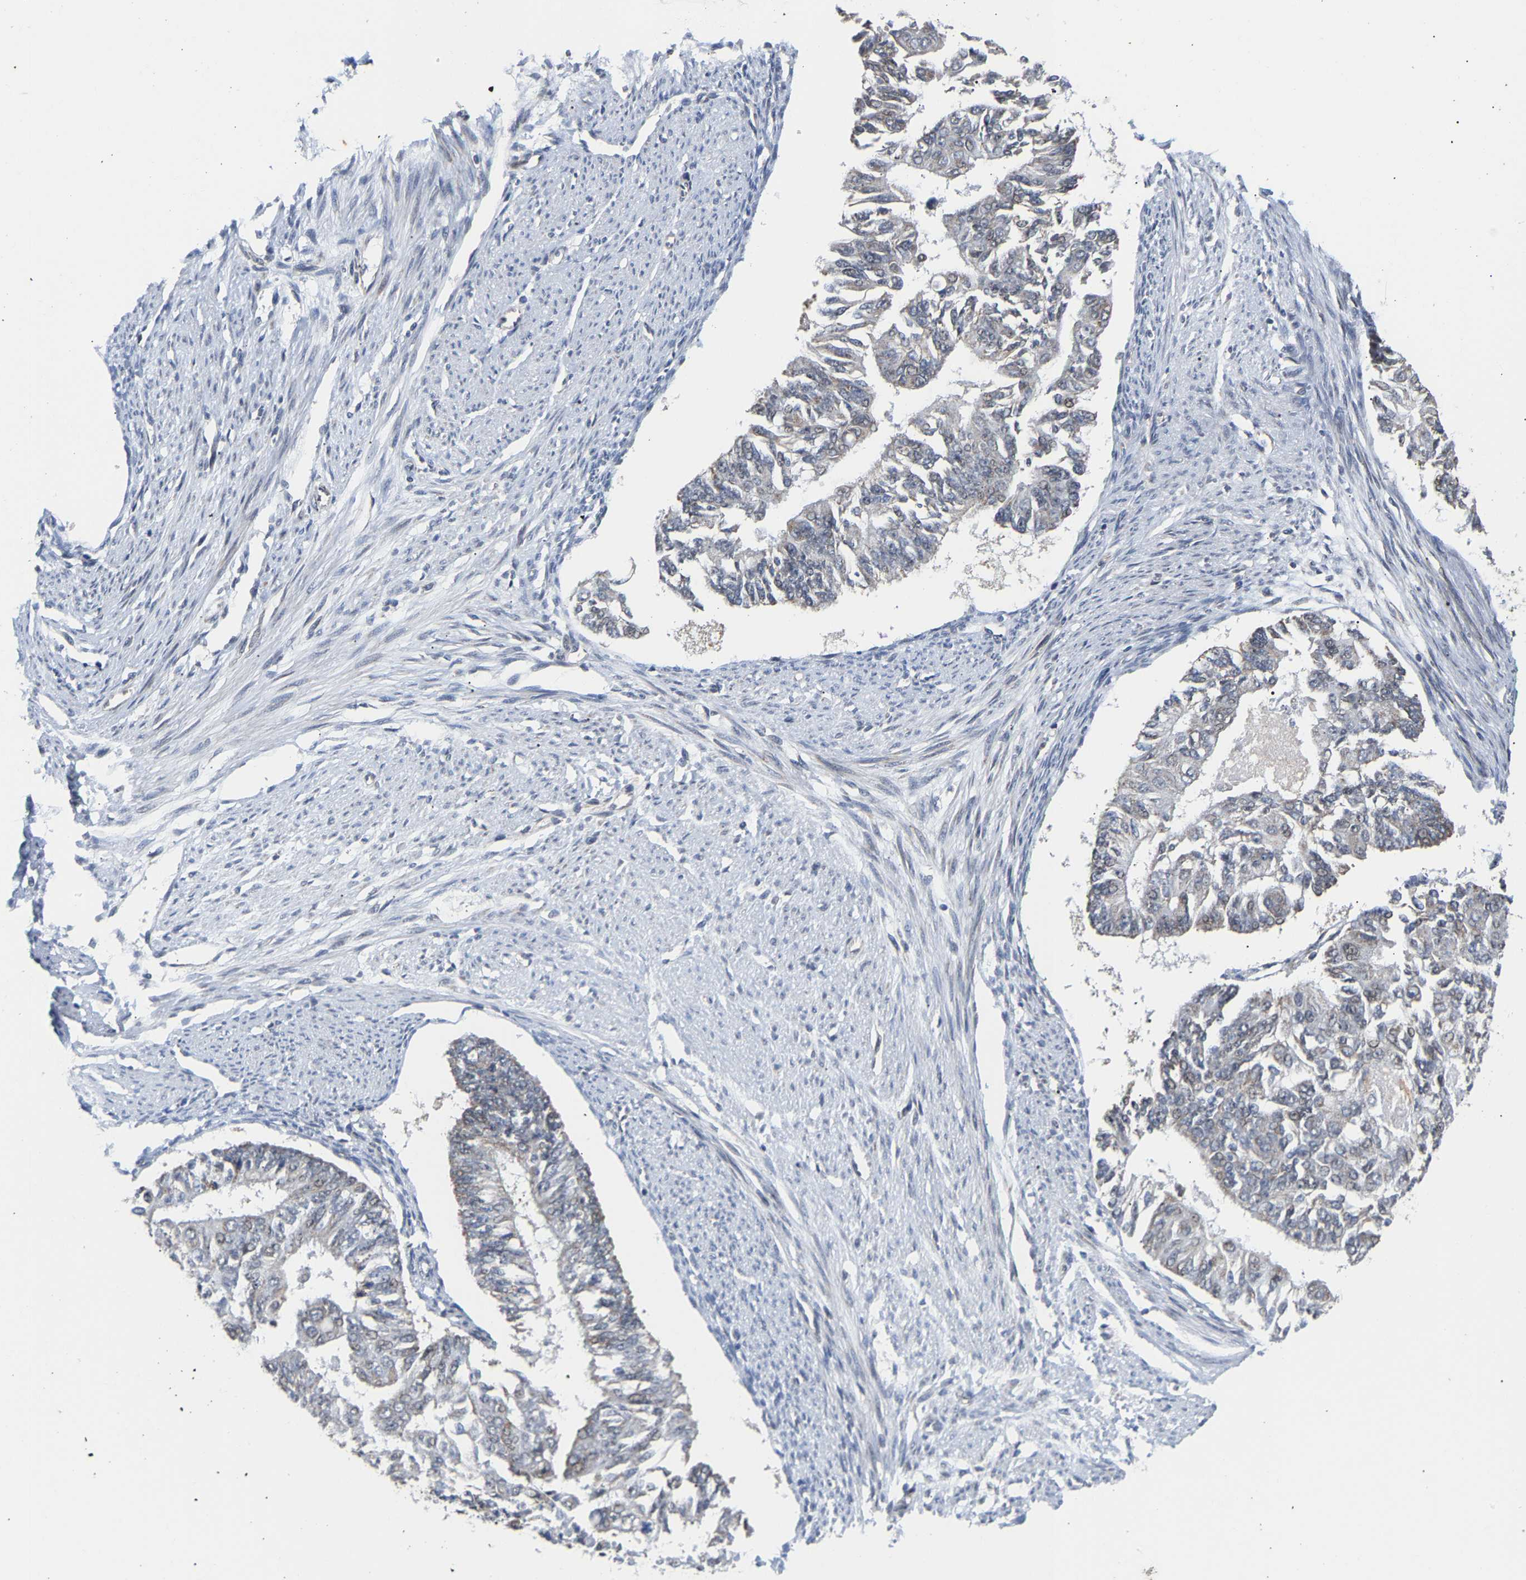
{"staining": {"intensity": "negative", "quantity": "none", "location": "none"}, "tissue": "endometrial cancer", "cell_type": "Tumor cells", "image_type": "cancer", "snomed": [{"axis": "morphology", "description": "Adenocarcinoma, NOS"}, {"axis": "topography", "description": "Endometrium"}], "caption": "An IHC histopathology image of endometrial cancer is shown. There is no staining in tumor cells of endometrial cancer.", "gene": "PCNT", "patient": {"sex": "female", "age": 32}}